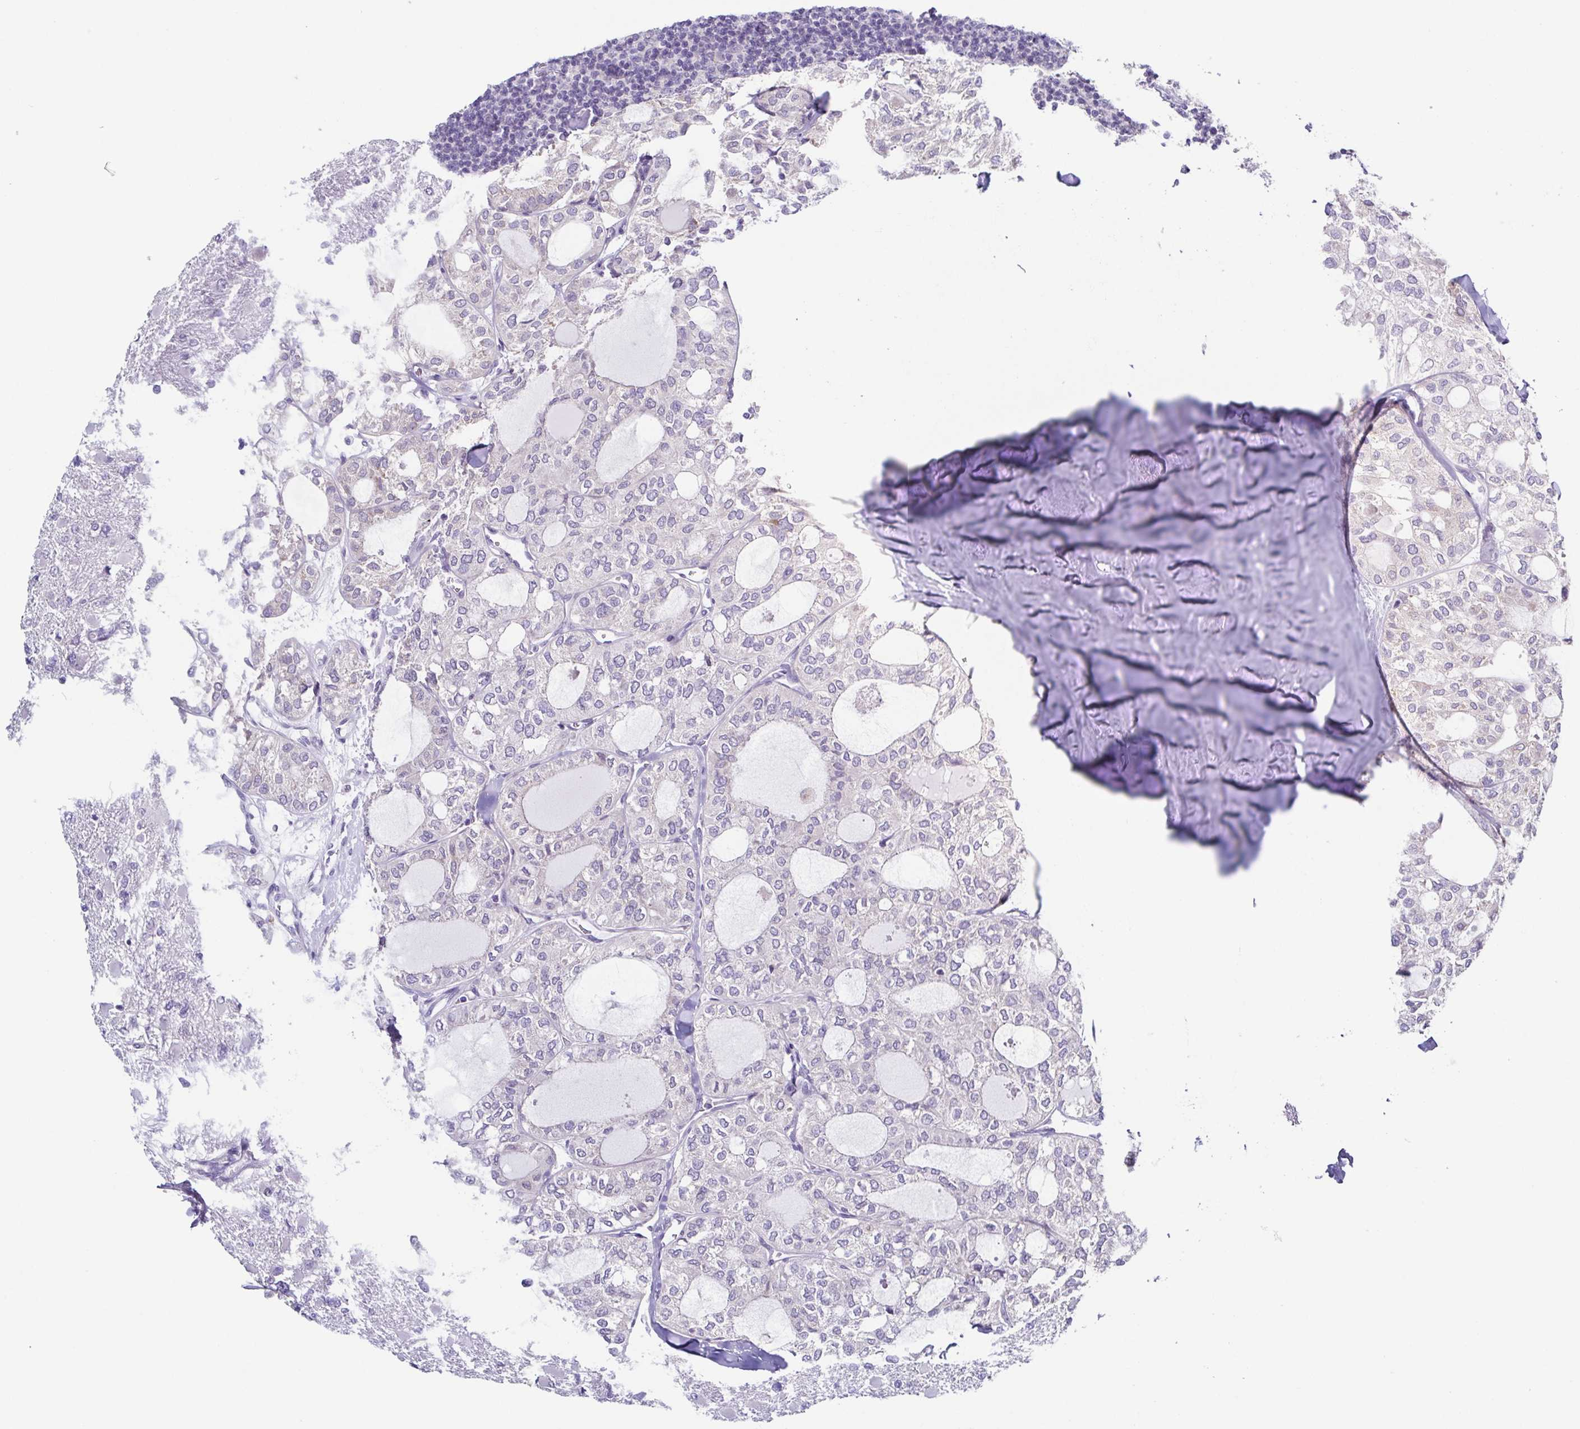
{"staining": {"intensity": "negative", "quantity": "none", "location": "none"}, "tissue": "thyroid cancer", "cell_type": "Tumor cells", "image_type": "cancer", "snomed": [{"axis": "morphology", "description": "Follicular adenoma carcinoma, NOS"}, {"axis": "topography", "description": "Thyroid gland"}], "caption": "This photomicrograph is of thyroid follicular adenoma carcinoma stained with immunohistochemistry to label a protein in brown with the nuclei are counter-stained blue. There is no staining in tumor cells.", "gene": "RDH11", "patient": {"sex": "male", "age": 75}}